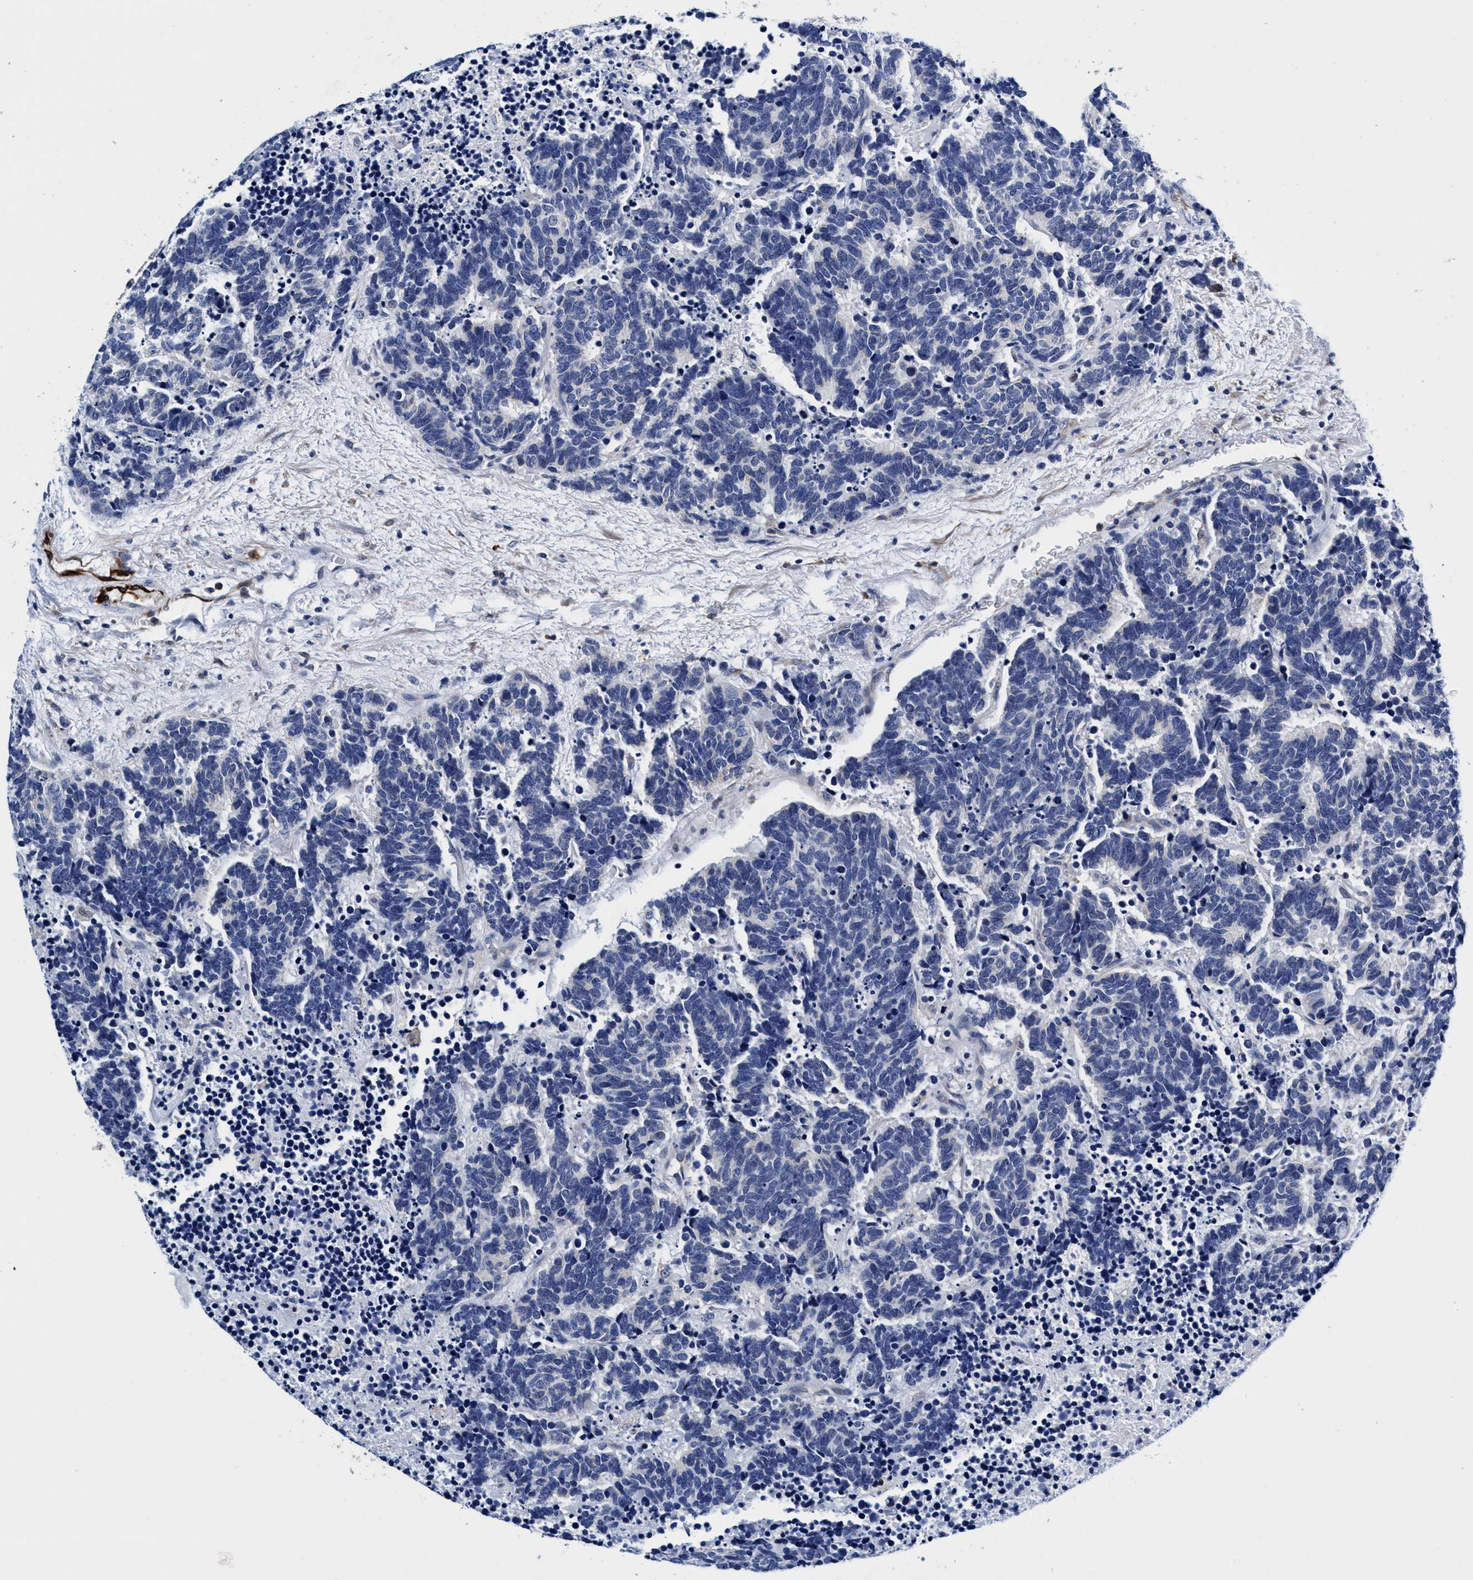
{"staining": {"intensity": "negative", "quantity": "none", "location": "none"}, "tissue": "carcinoid", "cell_type": "Tumor cells", "image_type": "cancer", "snomed": [{"axis": "morphology", "description": "Carcinoma, NOS"}, {"axis": "morphology", "description": "Carcinoid, malignant, NOS"}, {"axis": "topography", "description": "Urinary bladder"}], "caption": "This is an IHC micrograph of human carcinoid. There is no staining in tumor cells.", "gene": "UBALD2", "patient": {"sex": "male", "age": 57}}